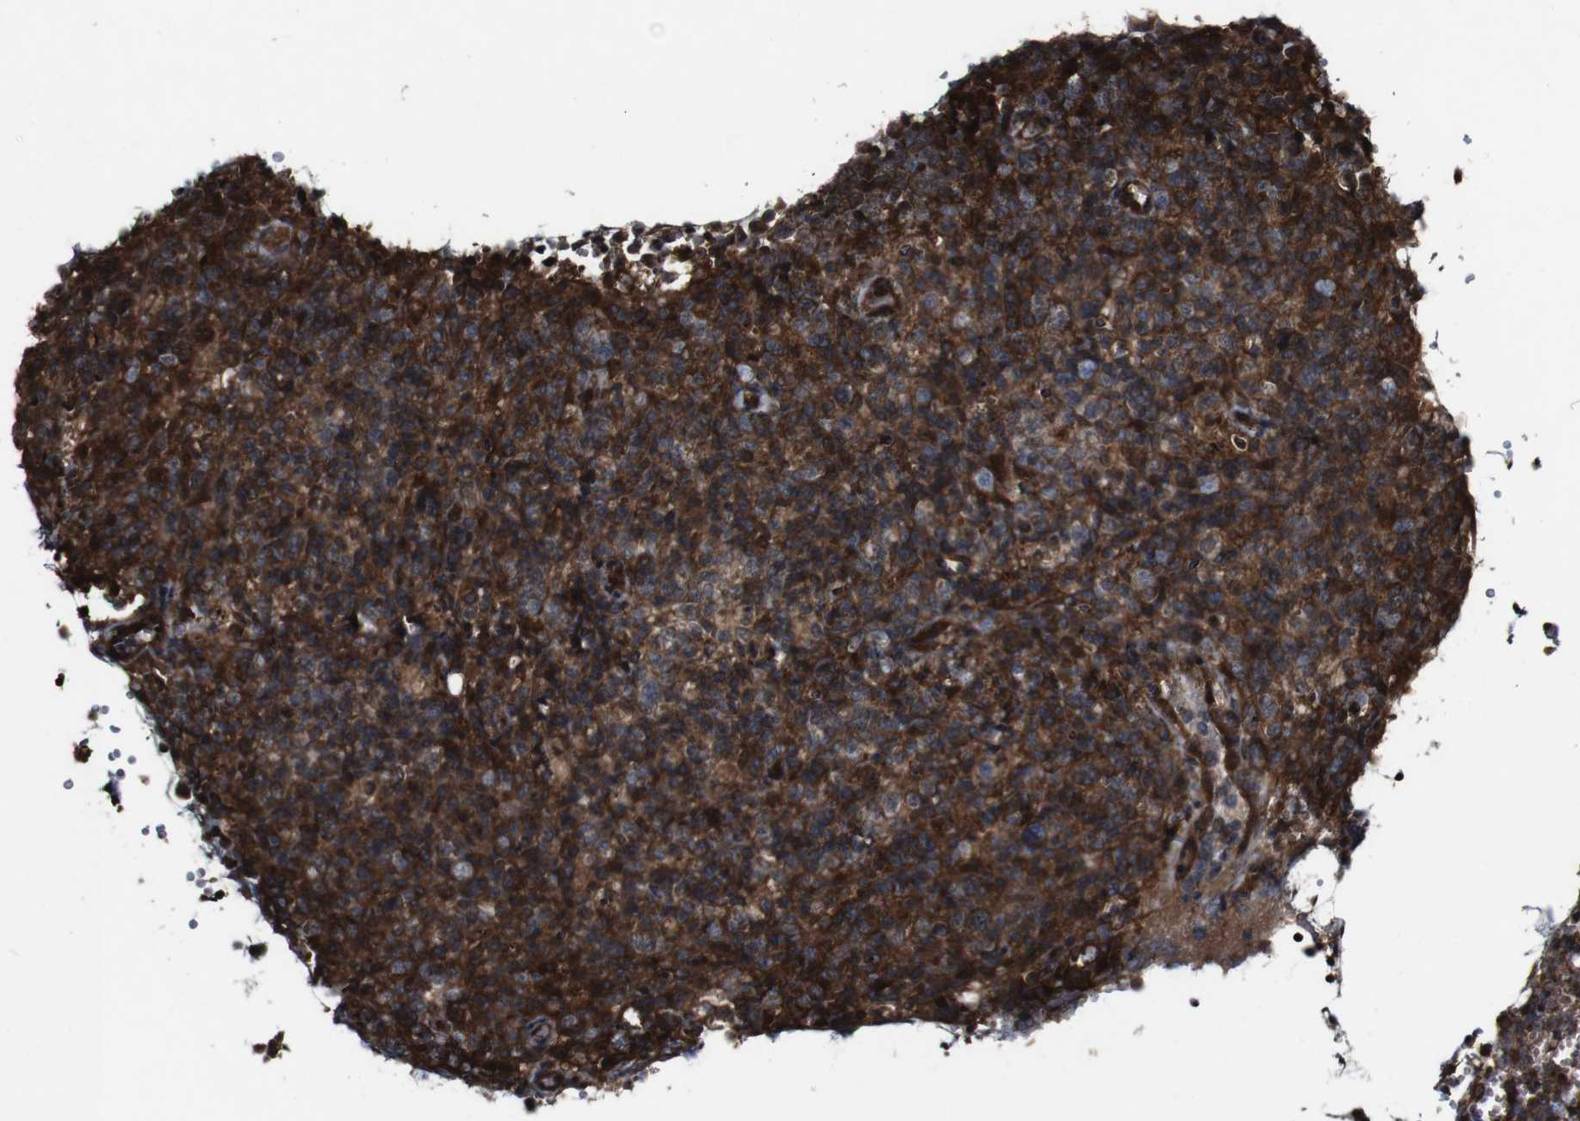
{"staining": {"intensity": "strong", "quantity": ">75%", "location": "cytoplasmic/membranous"}, "tissue": "lymphoma", "cell_type": "Tumor cells", "image_type": "cancer", "snomed": [{"axis": "morphology", "description": "Malignant lymphoma, non-Hodgkin's type, High grade"}, {"axis": "topography", "description": "Lymph node"}], "caption": "There is high levels of strong cytoplasmic/membranous expression in tumor cells of lymphoma, as demonstrated by immunohistochemical staining (brown color).", "gene": "BTN3A3", "patient": {"sex": "female", "age": 76}}